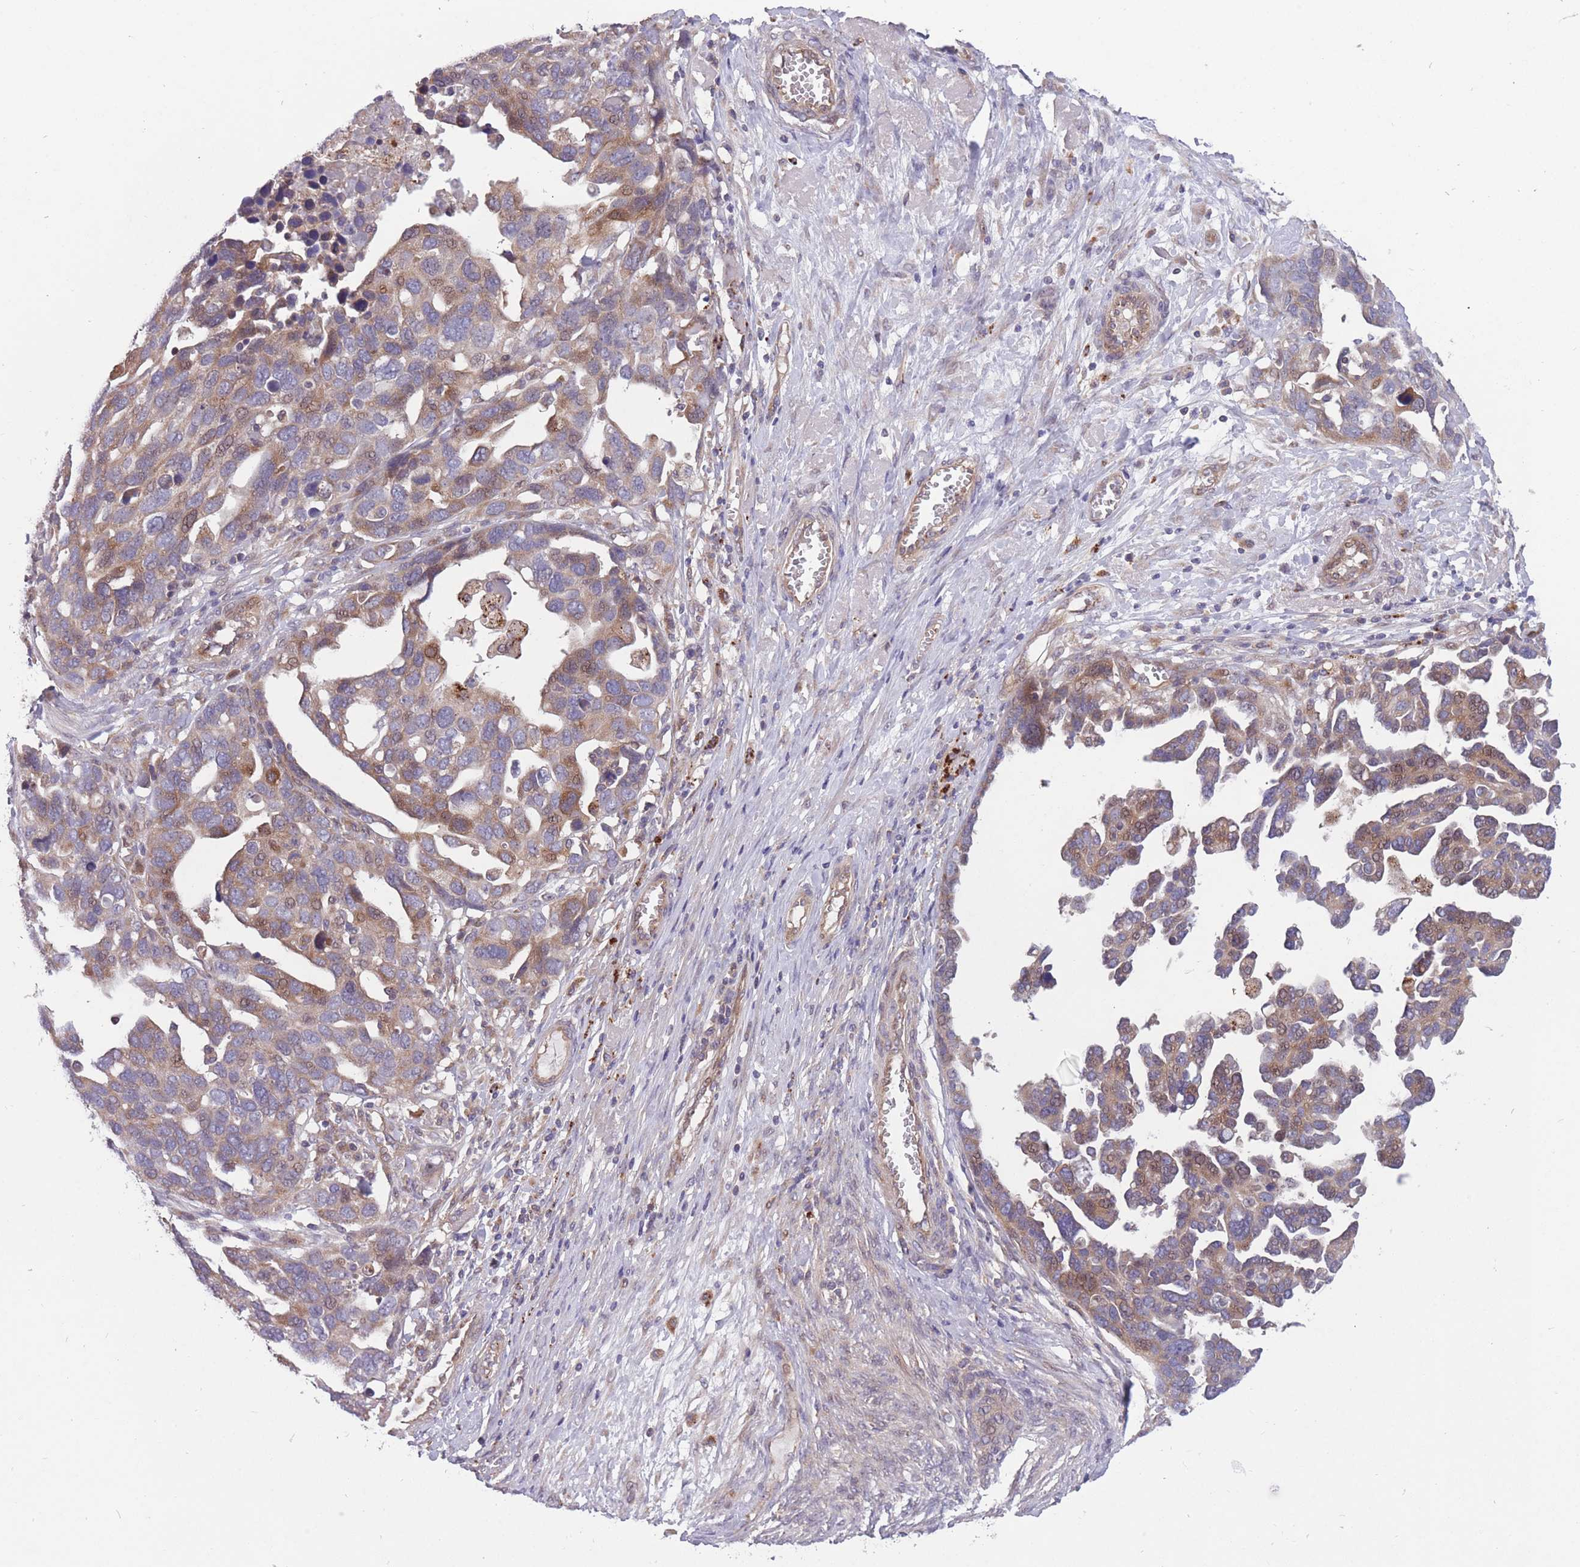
{"staining": {"intensity": "moderate", "quantity": "25%-75%", "location": "cytoplasmic/membranous"}, "tissue": "ovarian cancer", "cell_type": "Tumor cells", "image_type": "cancer", "snomed": [{"axis": "morphology", "description": "Cystadenocarcinoma, serous, NOS"}, {"axis": "topography", "description": "Ovary"}], "caption": "DAB (3,3'-diaminobenzidine) immunohistochemical staining of serous cystadenocarcinoma (ovarian) displays moderate cytoplasmic/membranous protein staining in about 25%-75% of tumor cells.", "gene": "ITPKC", "patient": {"sex": "female", "age": 54}}